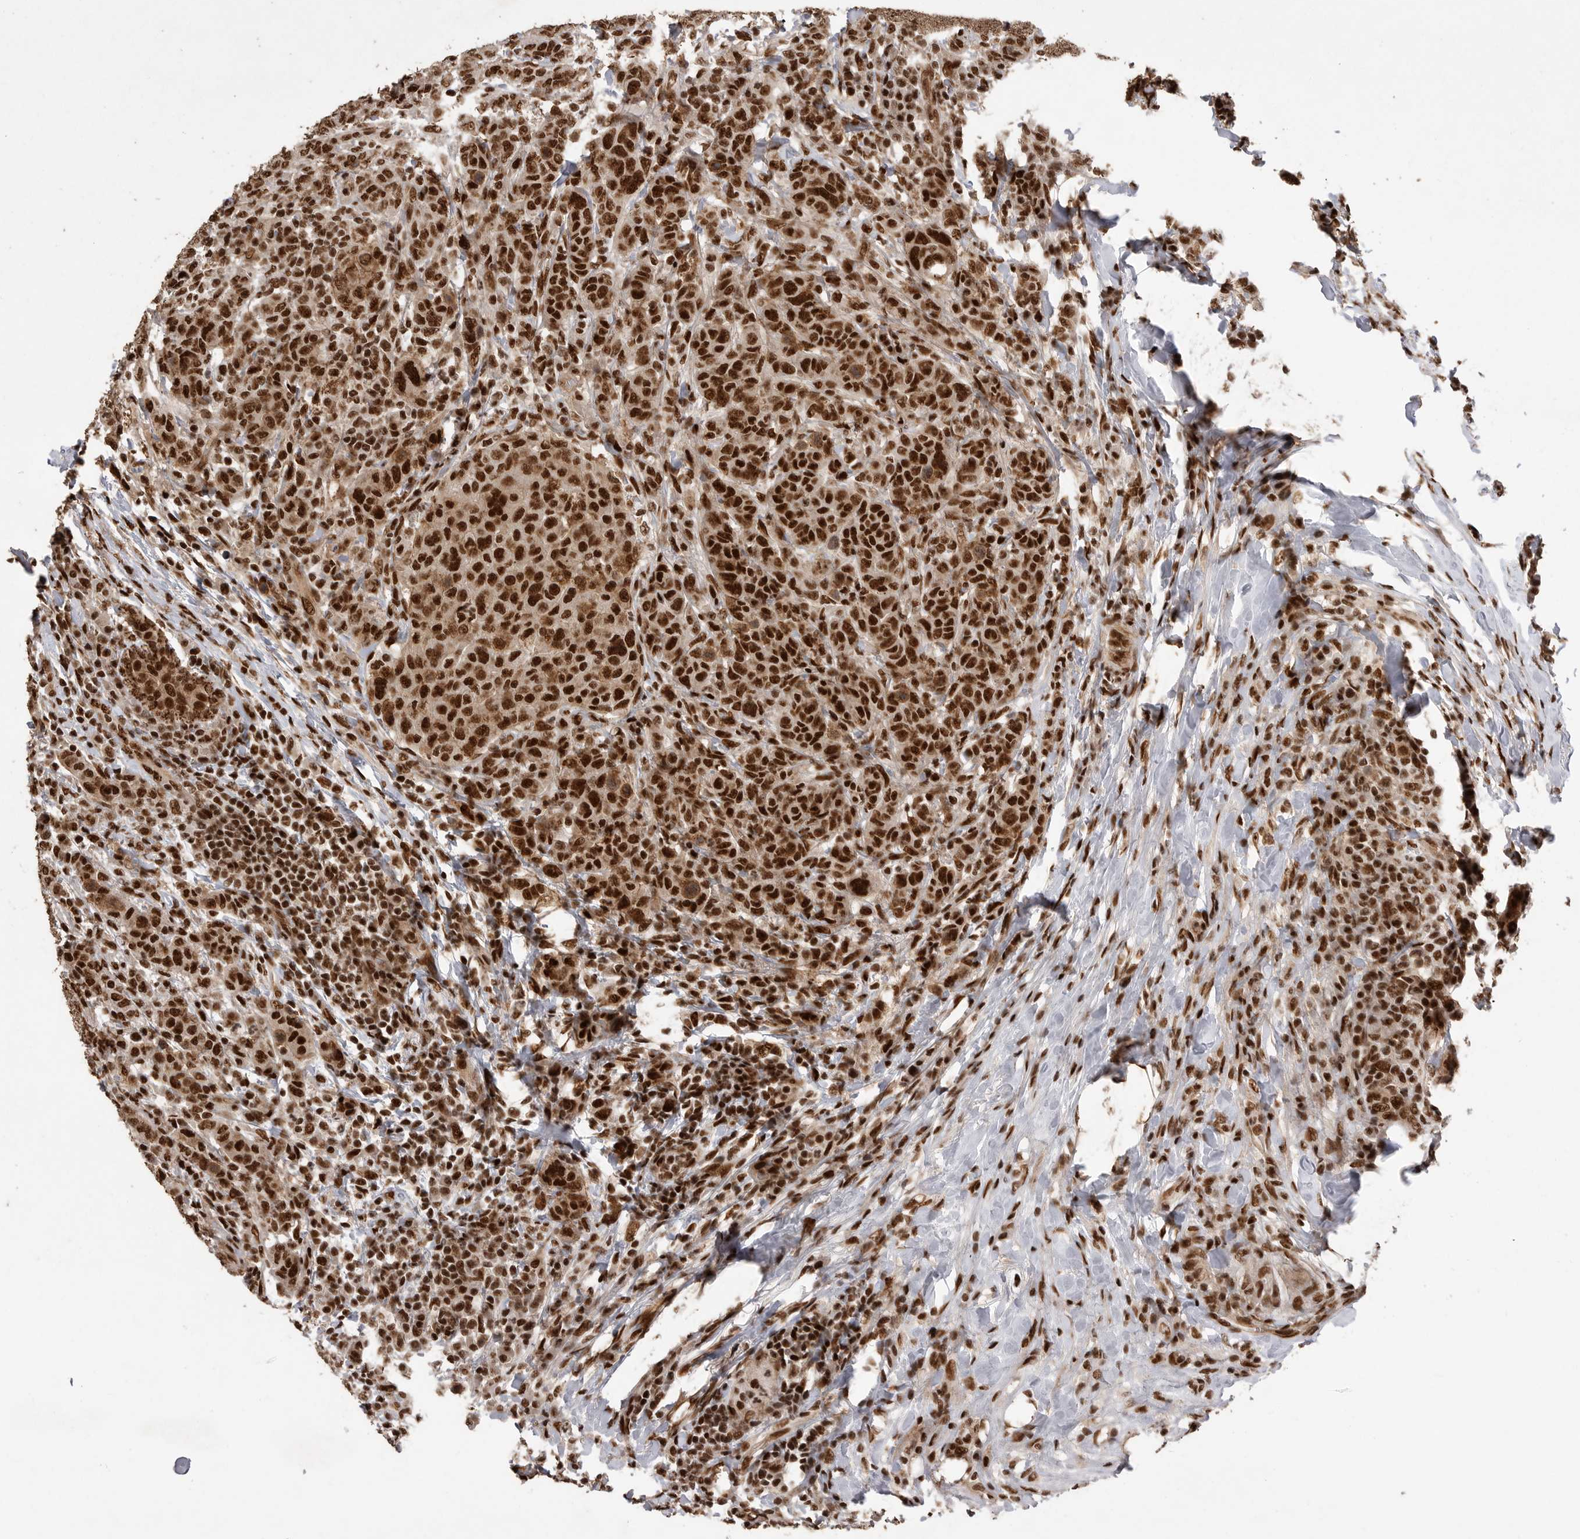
{"staining": {"intensity": "strong", "quantity": ">75%", "location": "nuclear"}, "tissue": "breast cancer", "cell_type": "Tumor cells", "image_type": "cancer", "snomed": [{"axis": "morphology", "description": "Duct carcinoma"}, {"axis": "topography", "description": "Breast"}], "caption": "Immunohistochemical staining of human breast cancer exhibits strong nuclear protein staining in approximately >75% of tumor cells. (brown staining indicates protein expression, while blue staining denotes nuclei).", "gene": "PPP1R8", "patient": {"sex": "female", "age": 37}}